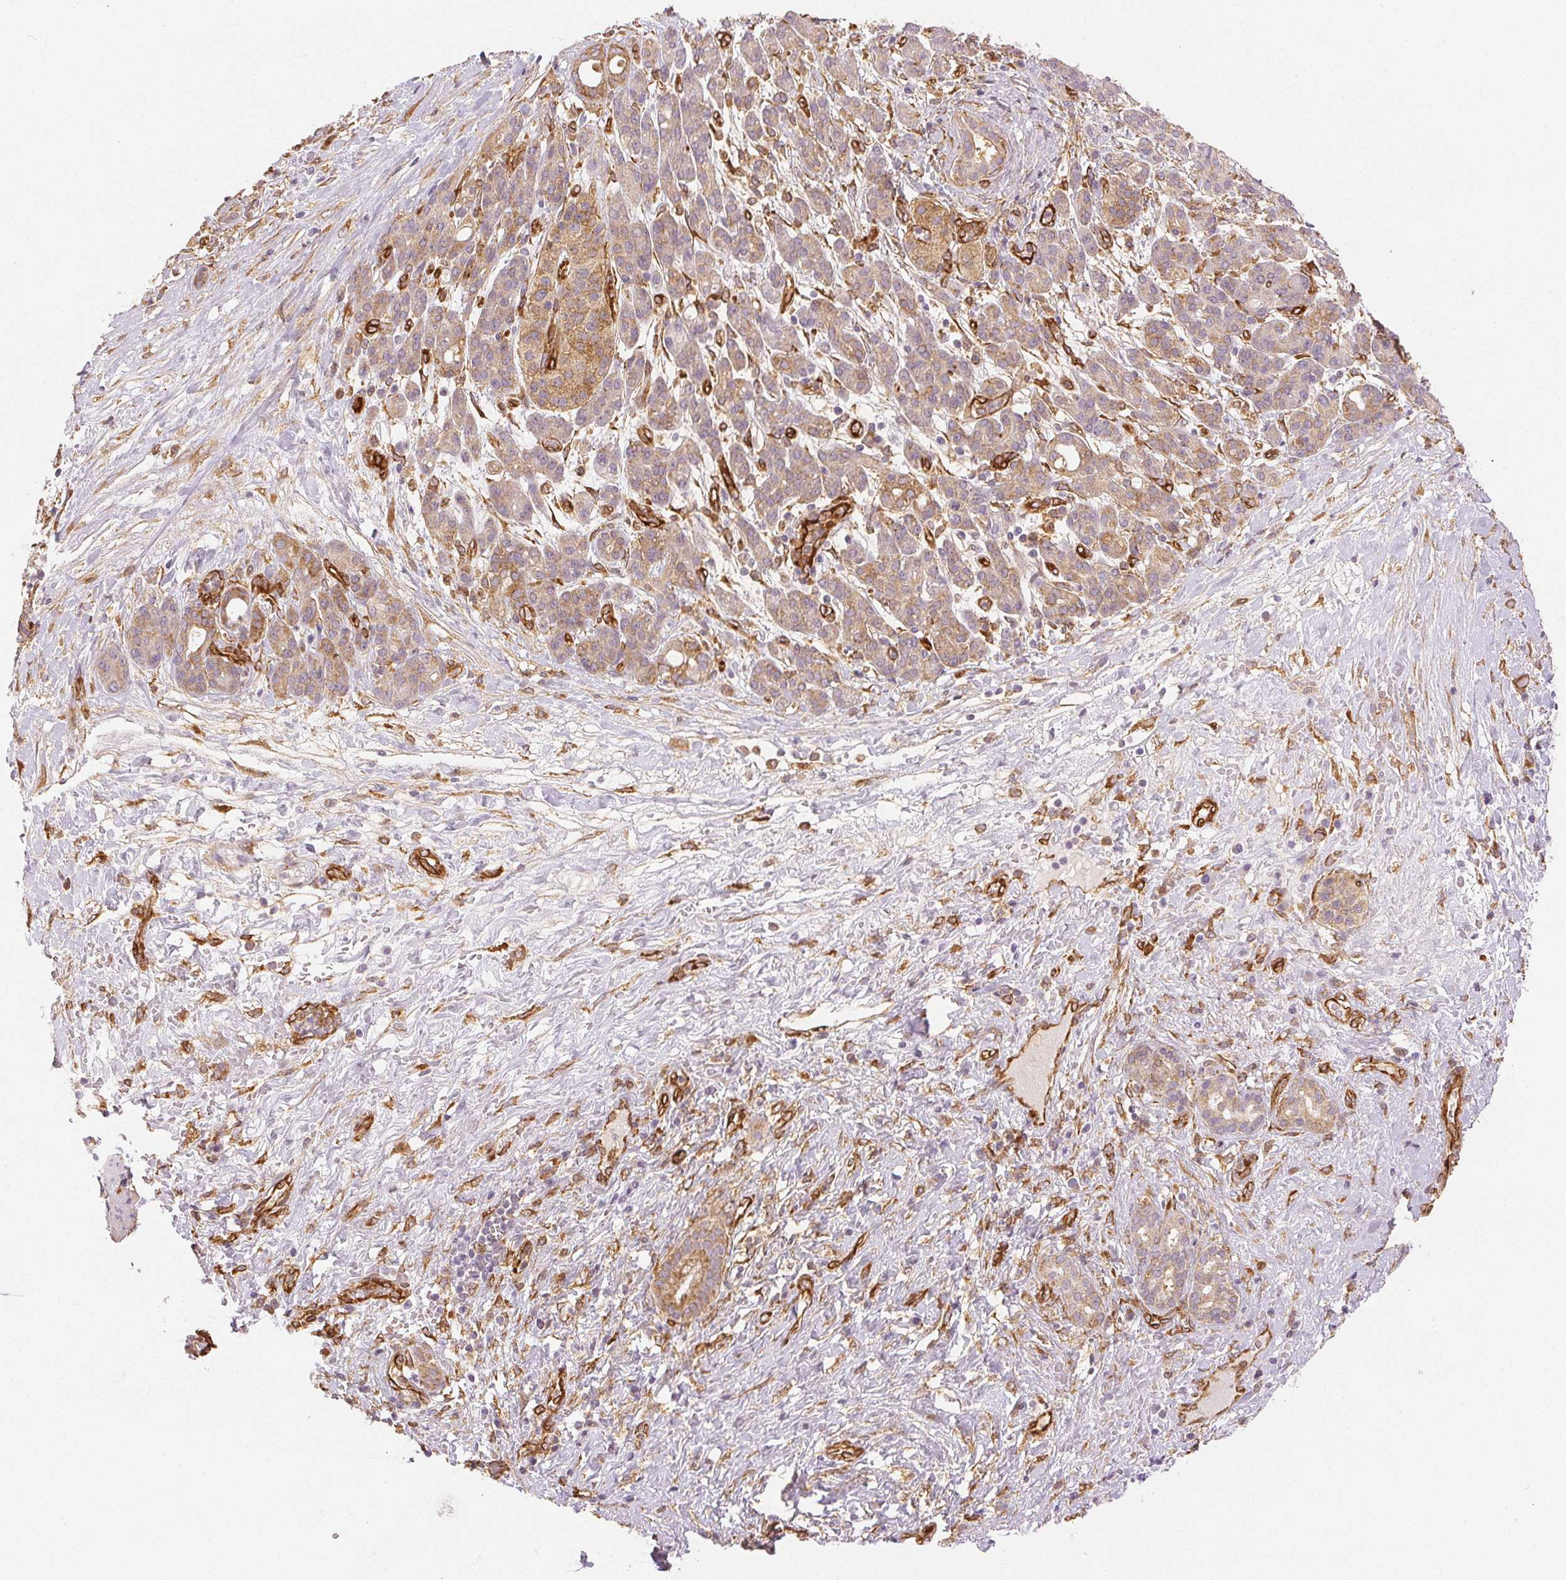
{"staining": {"intensity": "weak", "quantity": "25%-75%", "location": "cytoplasmic/membranous"}, "tissue": "pancreatic cancer", "cell_type": "Tumor cells", "image_type": "cancer", "snomed": [{"axis": "morphology", "description": "Adenocarcinoma, NOS"}, {"axis": "topography", "description": "Pancreas"}], "caption": "About 25%-75% of tumor cells in adenocarcinoma (pancreatic) exhibit weak cytoplasmic/membranous protein positivity as visualized by brown immunohistochemical staining.", "gene": "DIAPH2", "patient": {"sex": "male", "age": 44}}